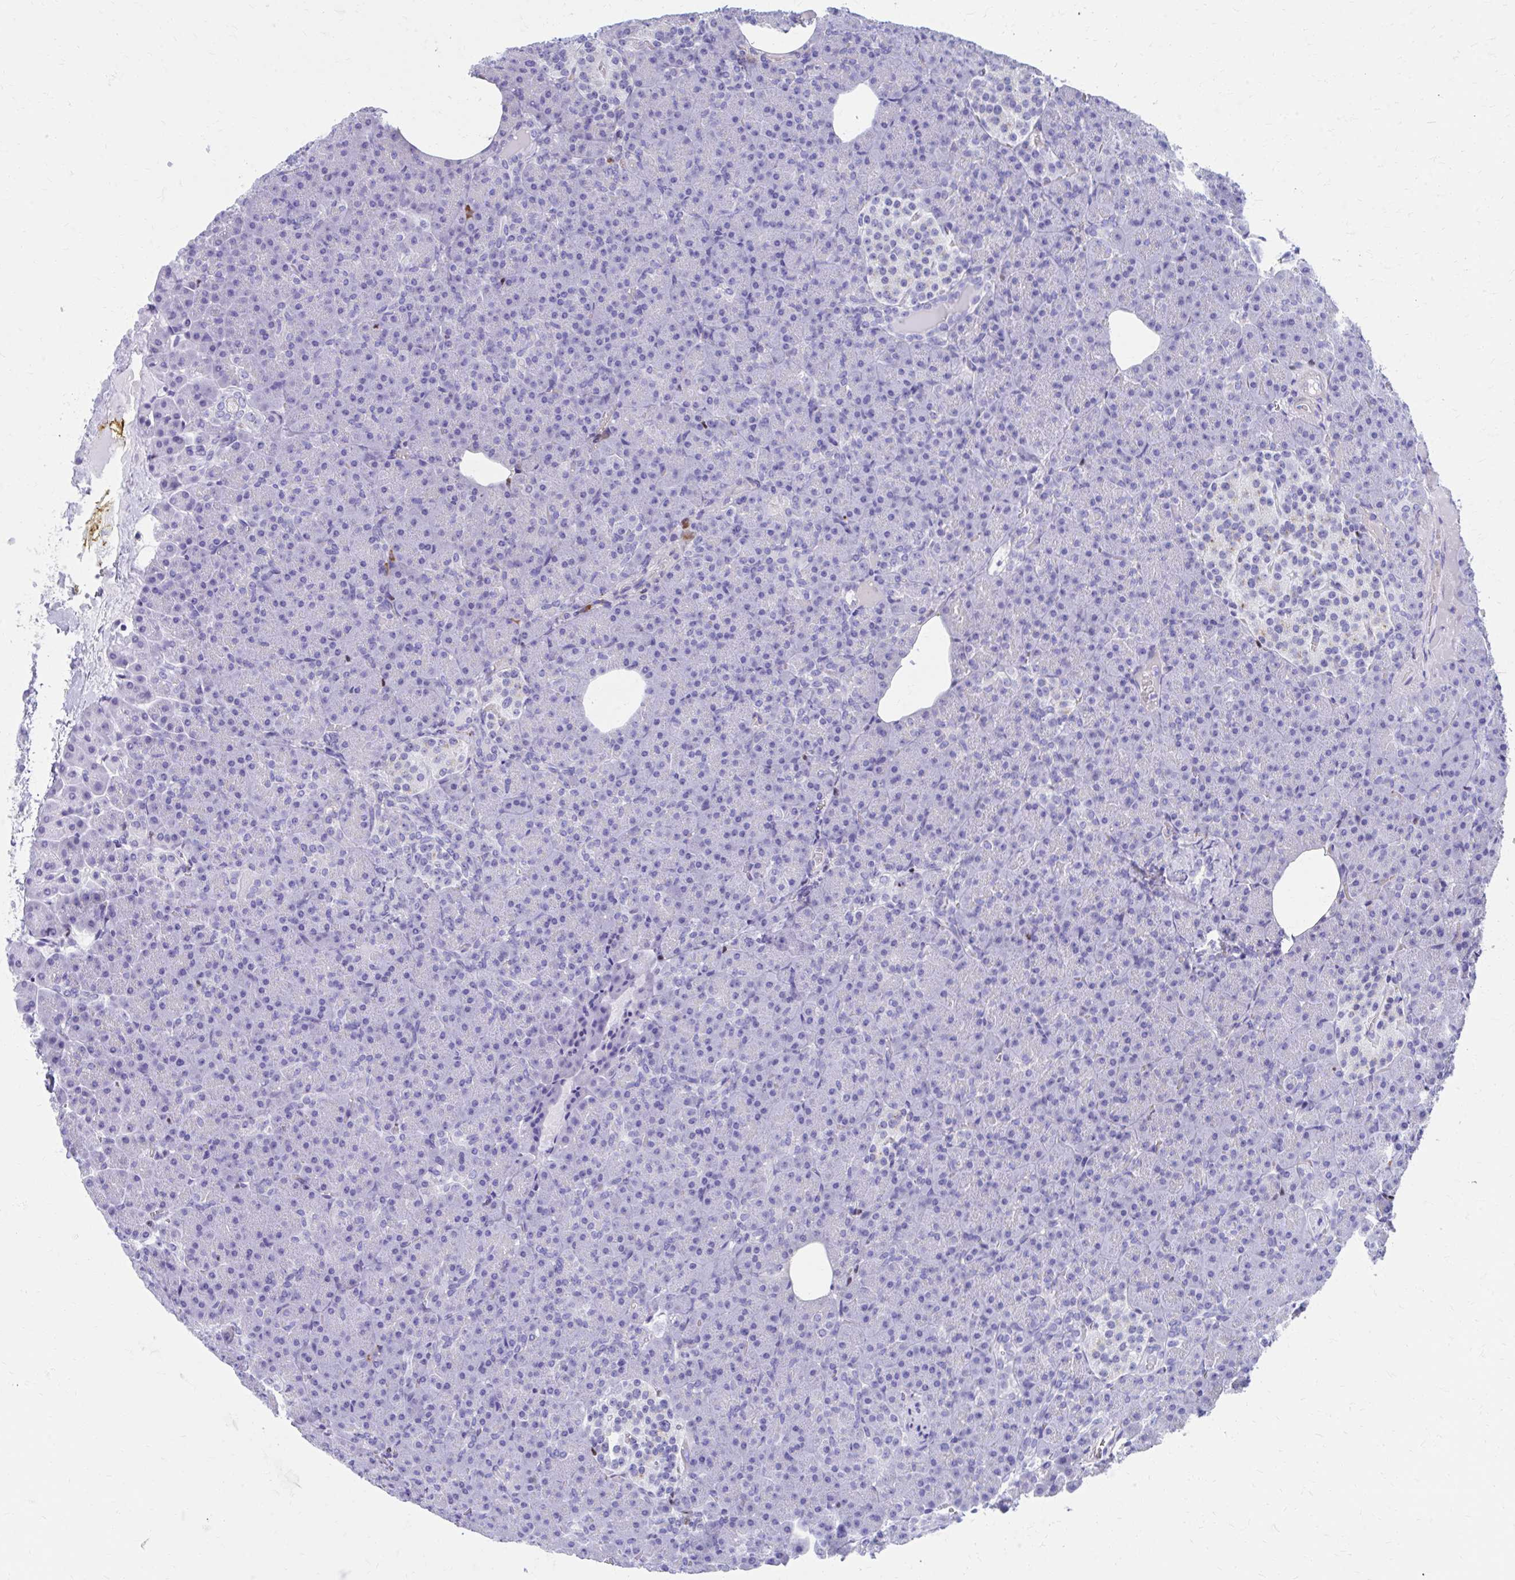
{"staining": {"intensity": "negative", "quantity": "none", "location": "none"}, "tissue": "pancreas", "cell_type": "Exocrine glandular cells", "image_type": "normal", "snomed": [{"axis": "morphology", "description": "Normal tissue, NOS"}, {"axis": "topography", "description": "Pancreas"}], "caption": "This is an immunohistochemistry micrograph of unremarkable human pancreas. There is no staining in exocrine glandular cells.", "gene": "RUNX3", "patient": {"sex": "female", "age": 74}}